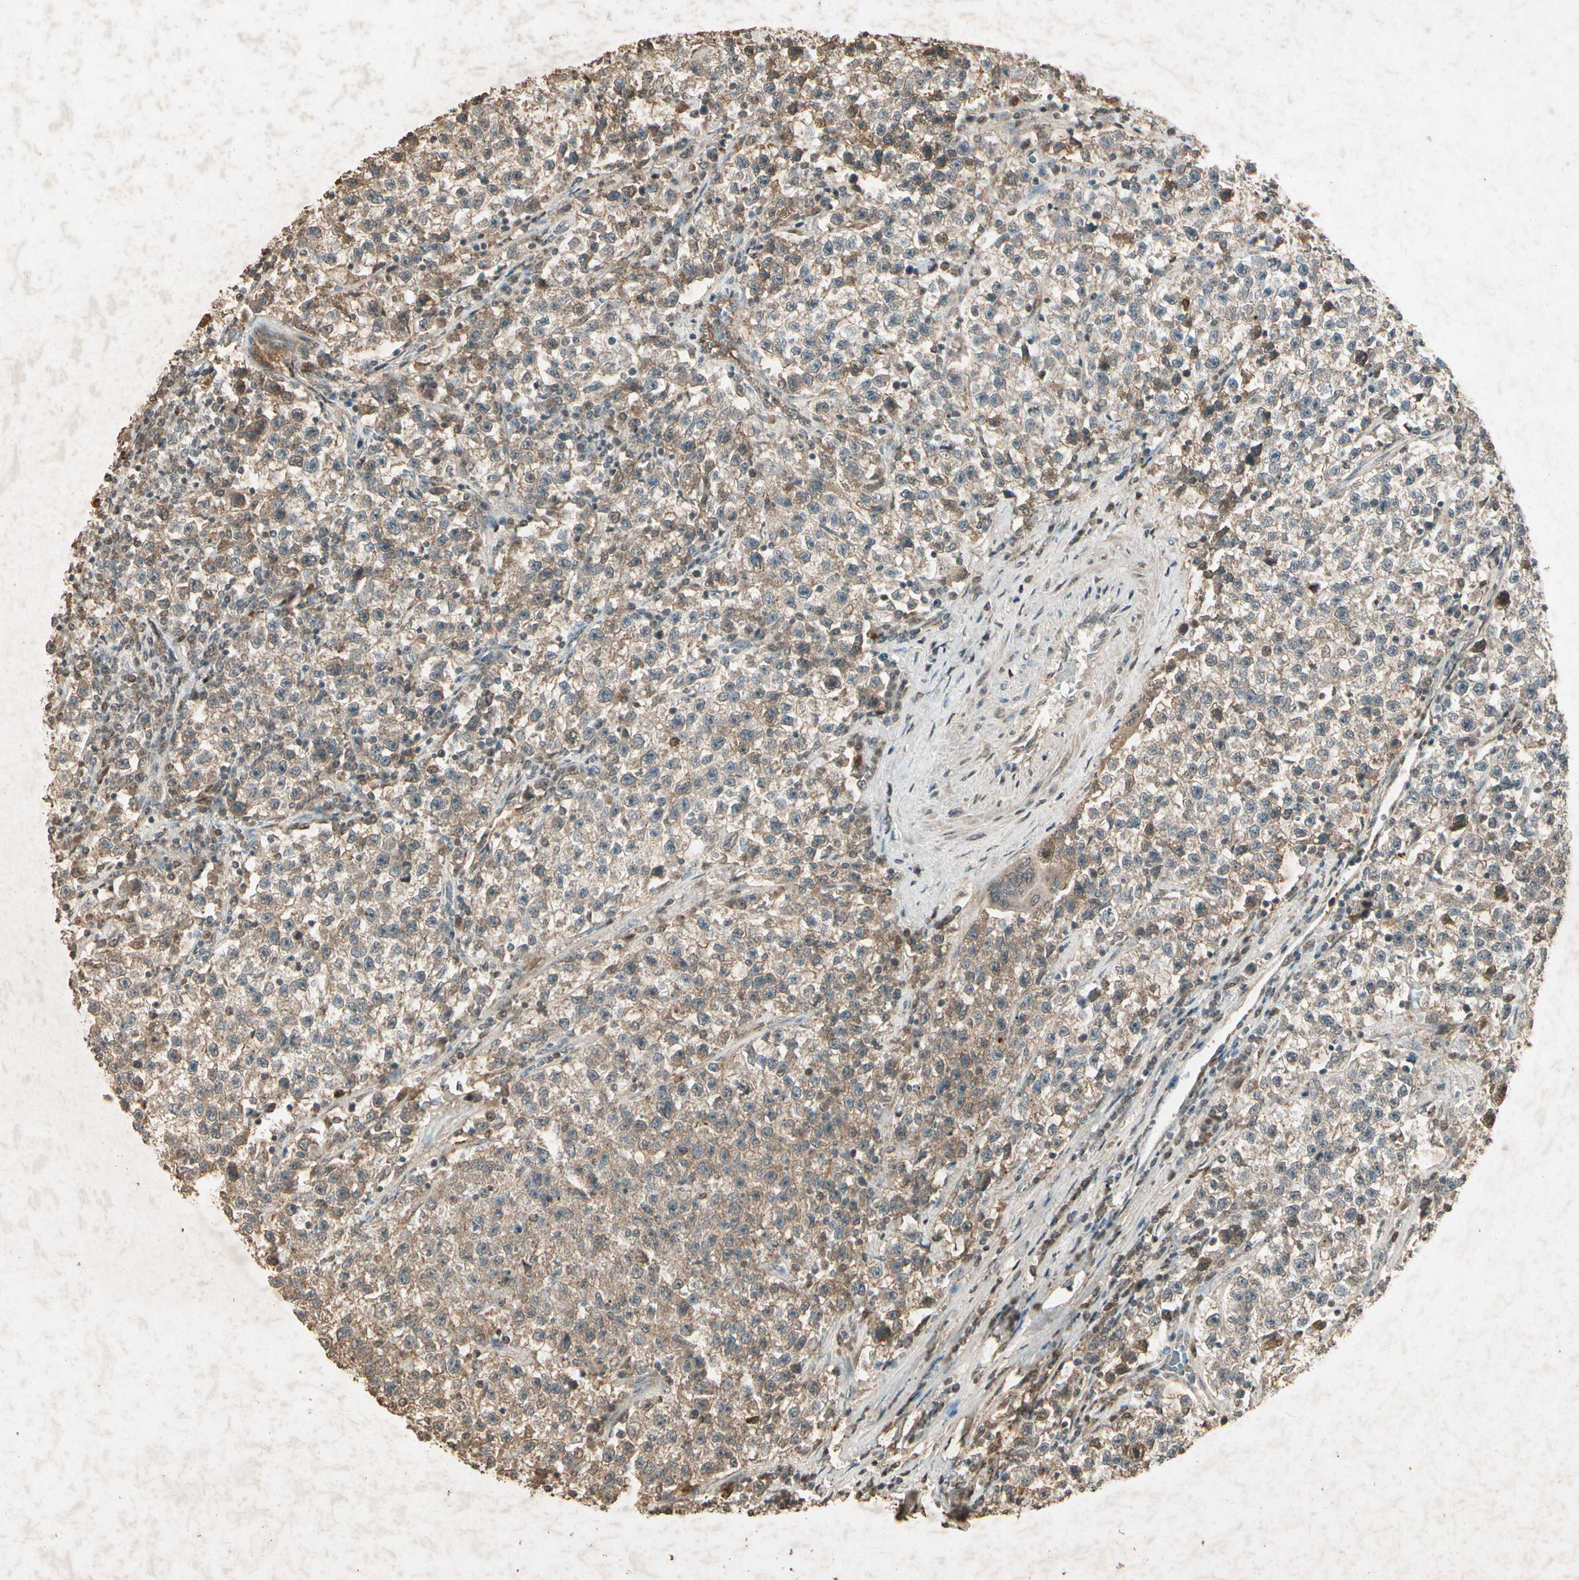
{"staining": {"intensity": "moderate", "quantity": ">75%", "location": "cytoplasmic/membranous"}, "tissue": "testis cancer", "cell_type": "Tumor cells", "image_type": "cancer", "snomed": [{"axis": "morphology", "description": "Seminoma, NOS"}, {"axis": "topography", "description": "Testis"}], "caption": "A histopathology image of human testis cancer stained for a protein shows moderate cytoplasmic/membranous brown staining in tumor cells. (IHC, brightfield microscopy, high magnification).", "gene": "GC", "patient": {"sex": "male", "age": 22}}